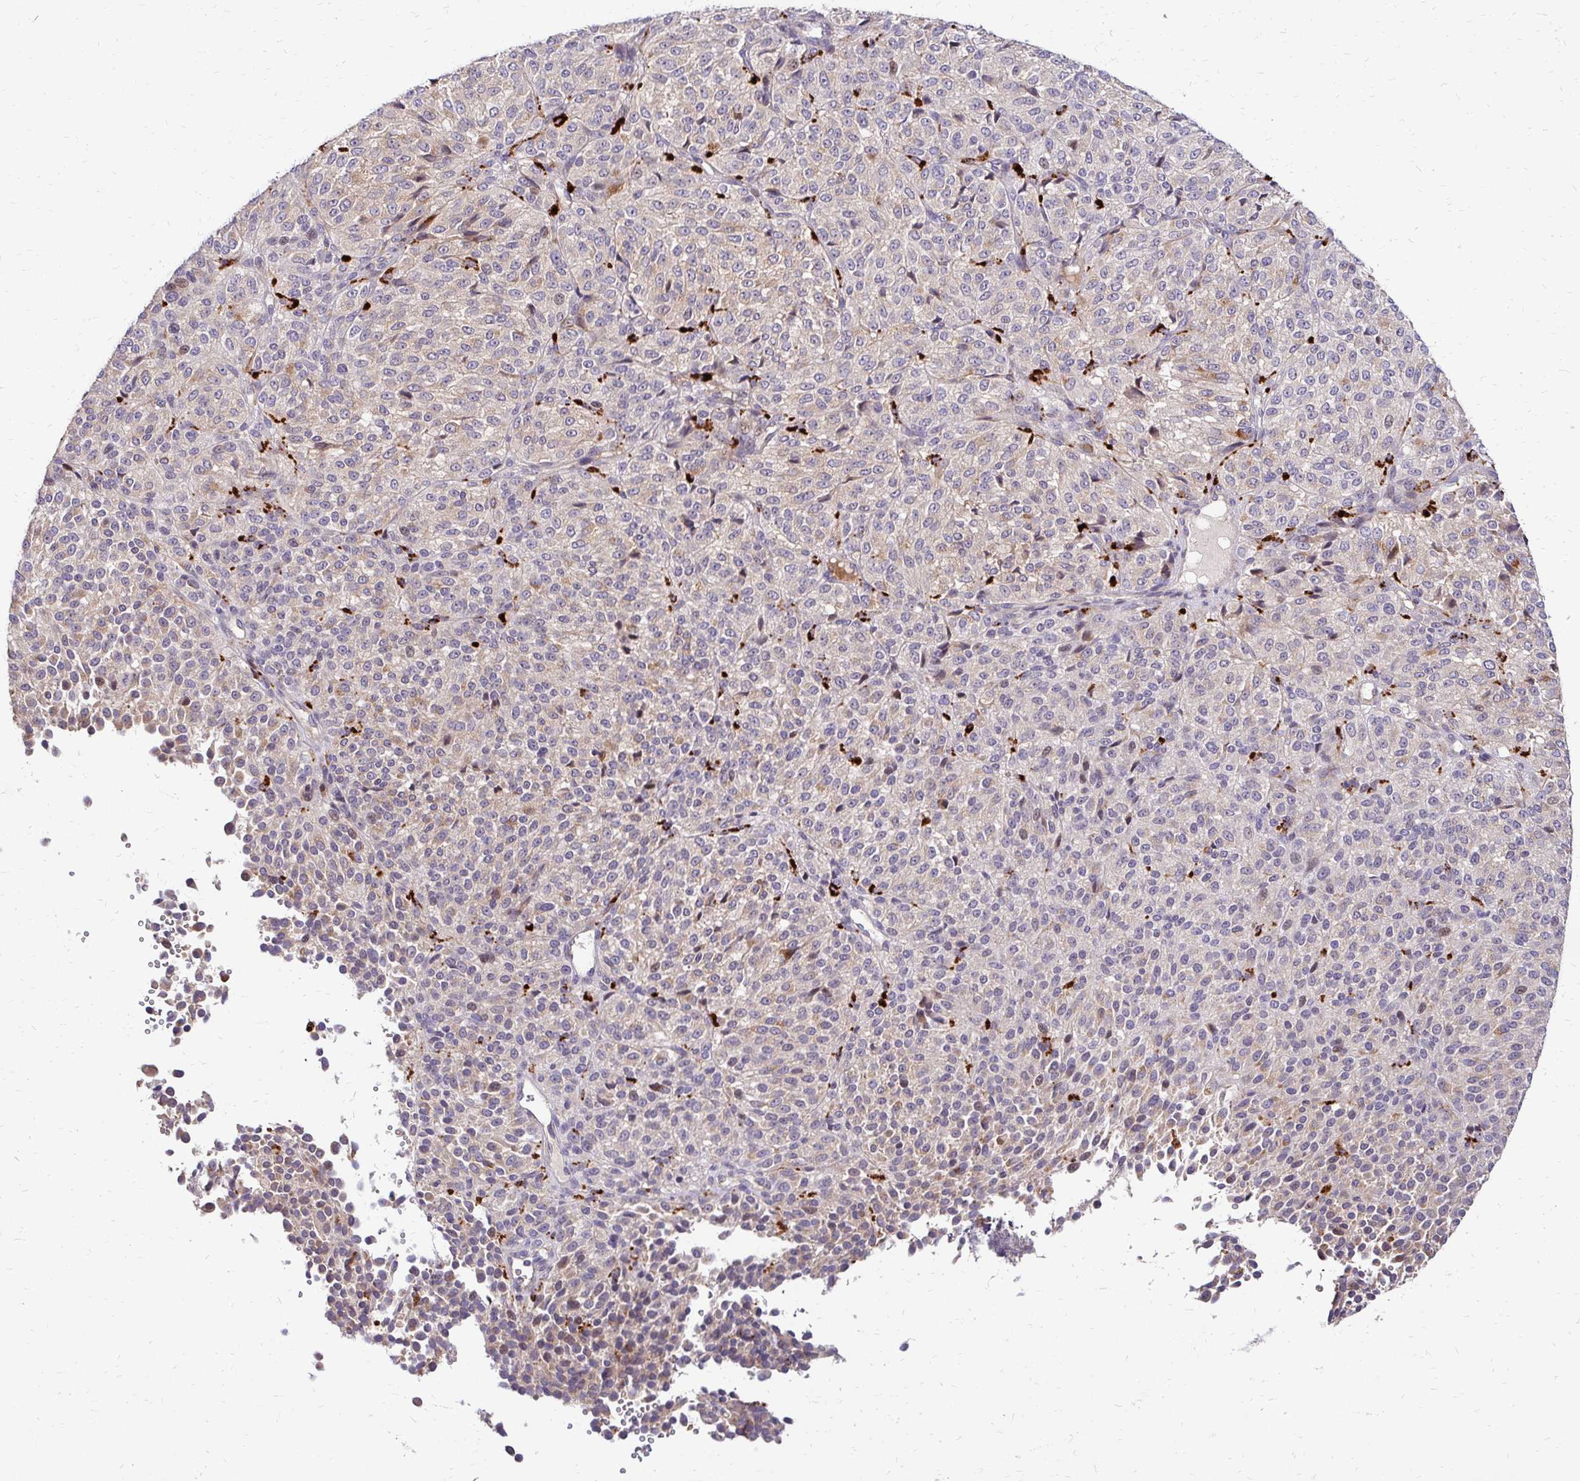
{"staining": {"intensity": "weak", "quantity": "<25%", "location": "cytoplasmic/membranous"}, "tissue": "melanoma", "cell_type": "Tumor cells", "image_type": "cancer", "snomed": [{"axis": "morphology", "description": "Malignant melanoma, Metastatic site"}, {"axis": "topography", "description": "Brain"}], "caption": "Tumor cells are negative for brown protein staining in melanoma. (DAB immunohistochemistry (IHC) with hematoxylin counter stain).", "gene": "IDUA", "patient": {"sex": "female", "age": 56}}